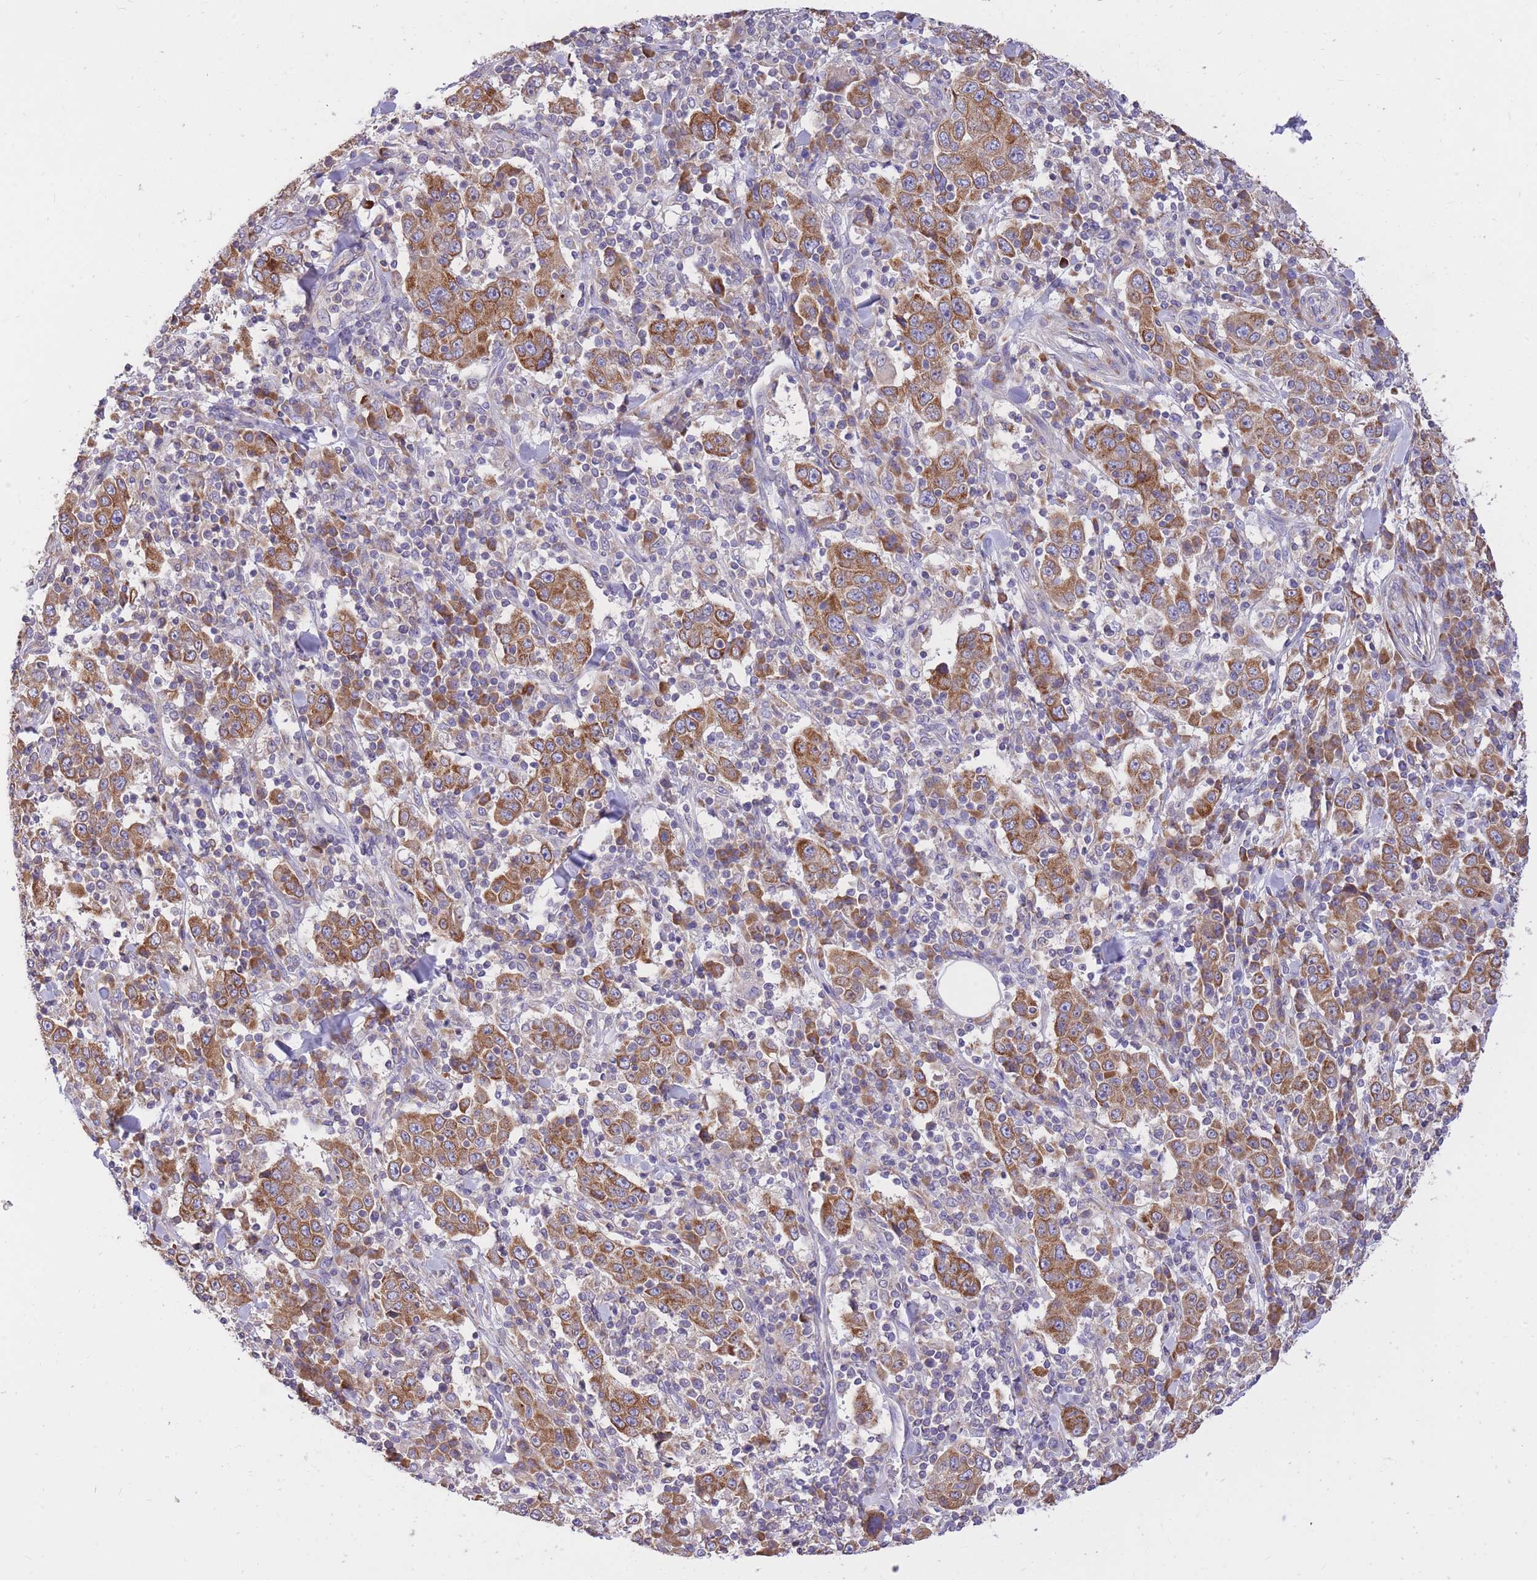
{"staining": {"intensity": "moderate", "quantity": ">75%", "location": "cytoplasmic/membranous"}, "tissue": "stomach cancer", "cell_type": "Tumor cells", "image_type": "cancer", "snomed": [{"axis": "morphology", "description": "Normal tissue, NOS"}, {"axis": "morphology", "description": "Adenocarcinoma, NOS"}, {"axis": "topography", "description": "Stomach, upper"}, {"axis": "topography", "description": "Stomach"}], "caption": "Immunohistochemistry histopathology image of stomach adenocarcinoma stained for a protein (brown), which demonstrates medium levels of moderate cytoplasmic/membranous expression in approximately >75% of tumor cells.", "gene": "GBP7", "patient": {"sex": "male", "age": 59}}